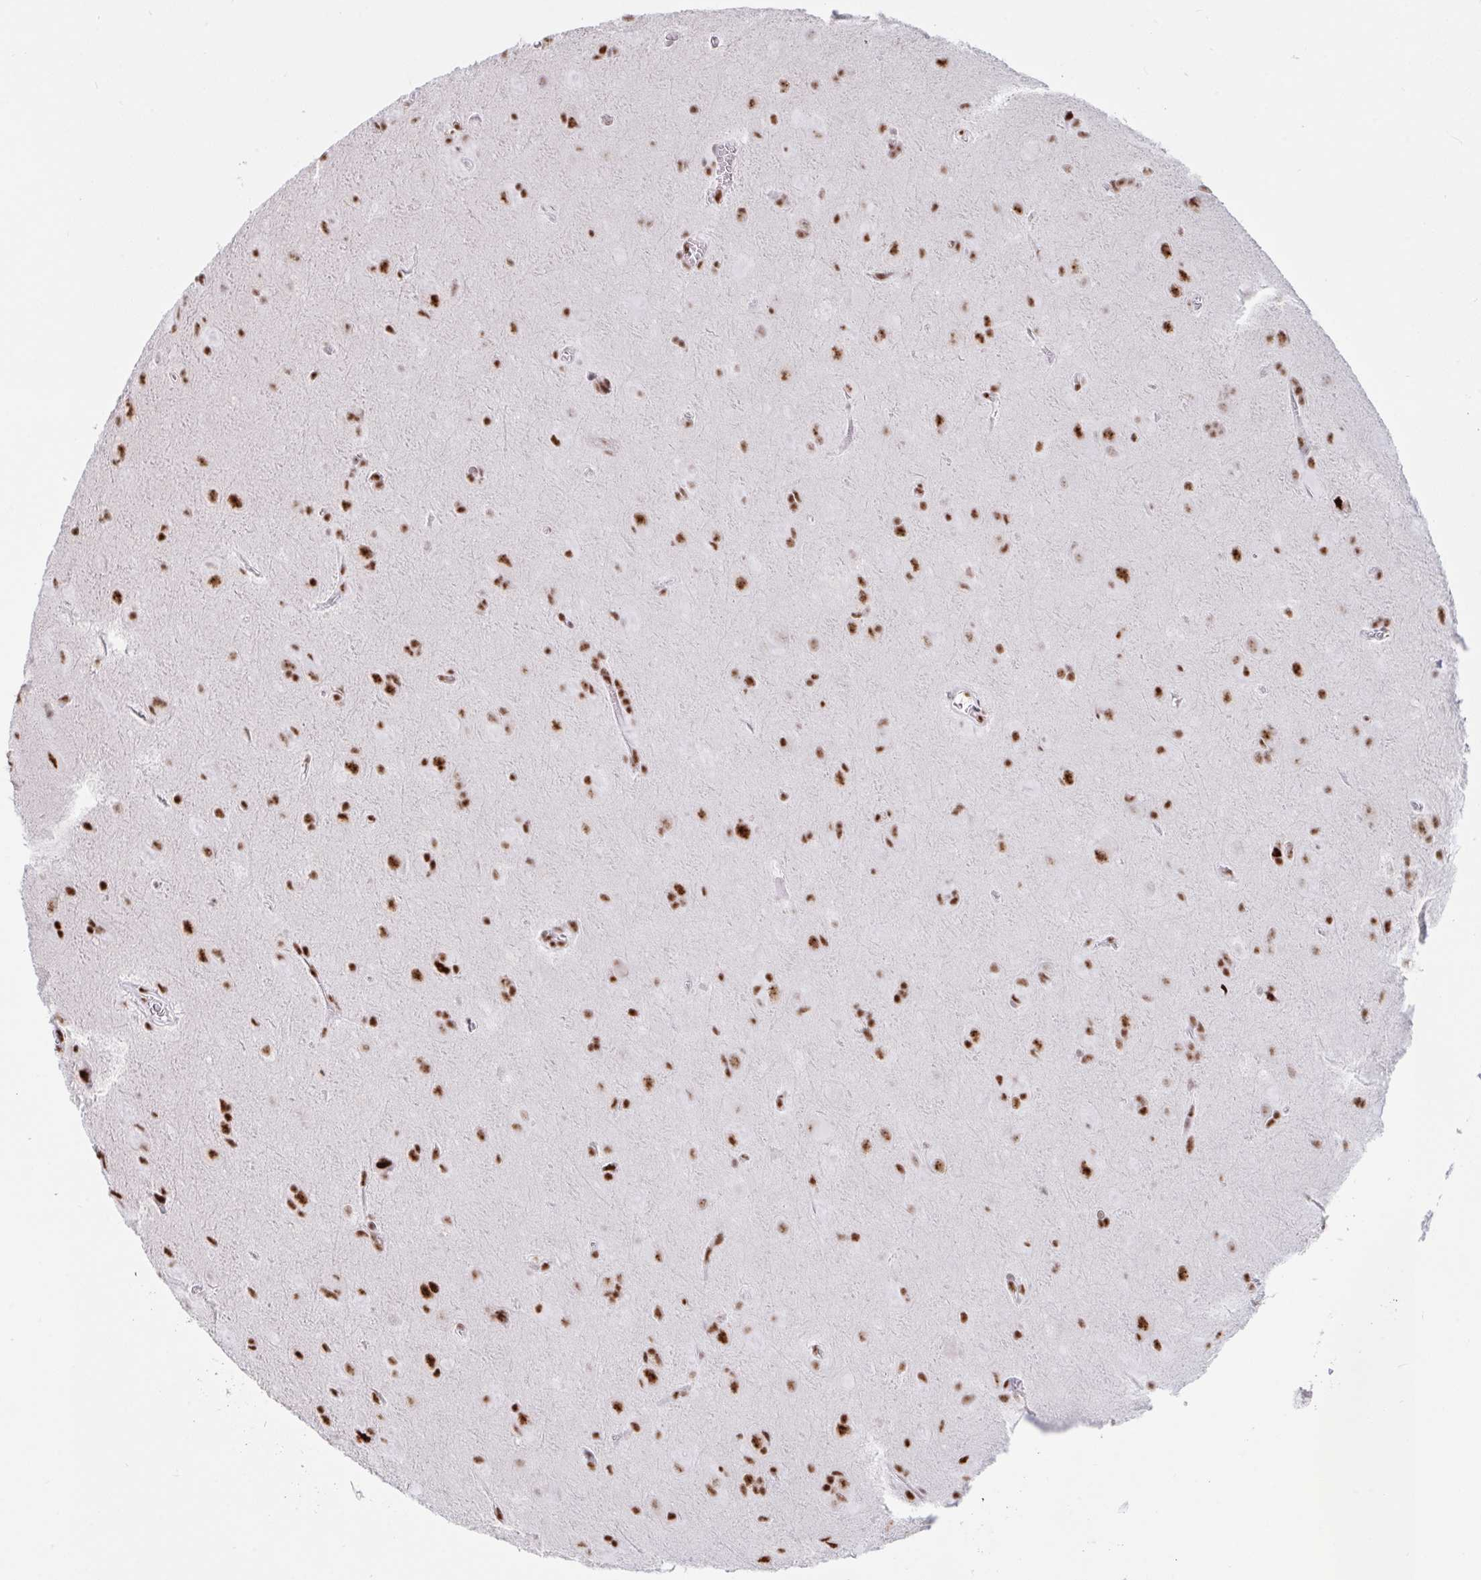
{"staining": {"intensity": "strong", "quantity": ">75%", "location": "nuclear"}, "tissue": "glioma", "cell_type": "Tumor cells", "image_type": "cancer", "snomed": [{"axis": "morphology", "description": "Glioma, malignant, Low grade"}, {"axis": "topography", "description": "Brain"}], "caption": "Tumor cells exhibit strong nuclear positivity in about >75% of cells in malignant glioma (low-grade).", "gene": "IKZF2", "patient": {"sex": "male", "age": 58}}